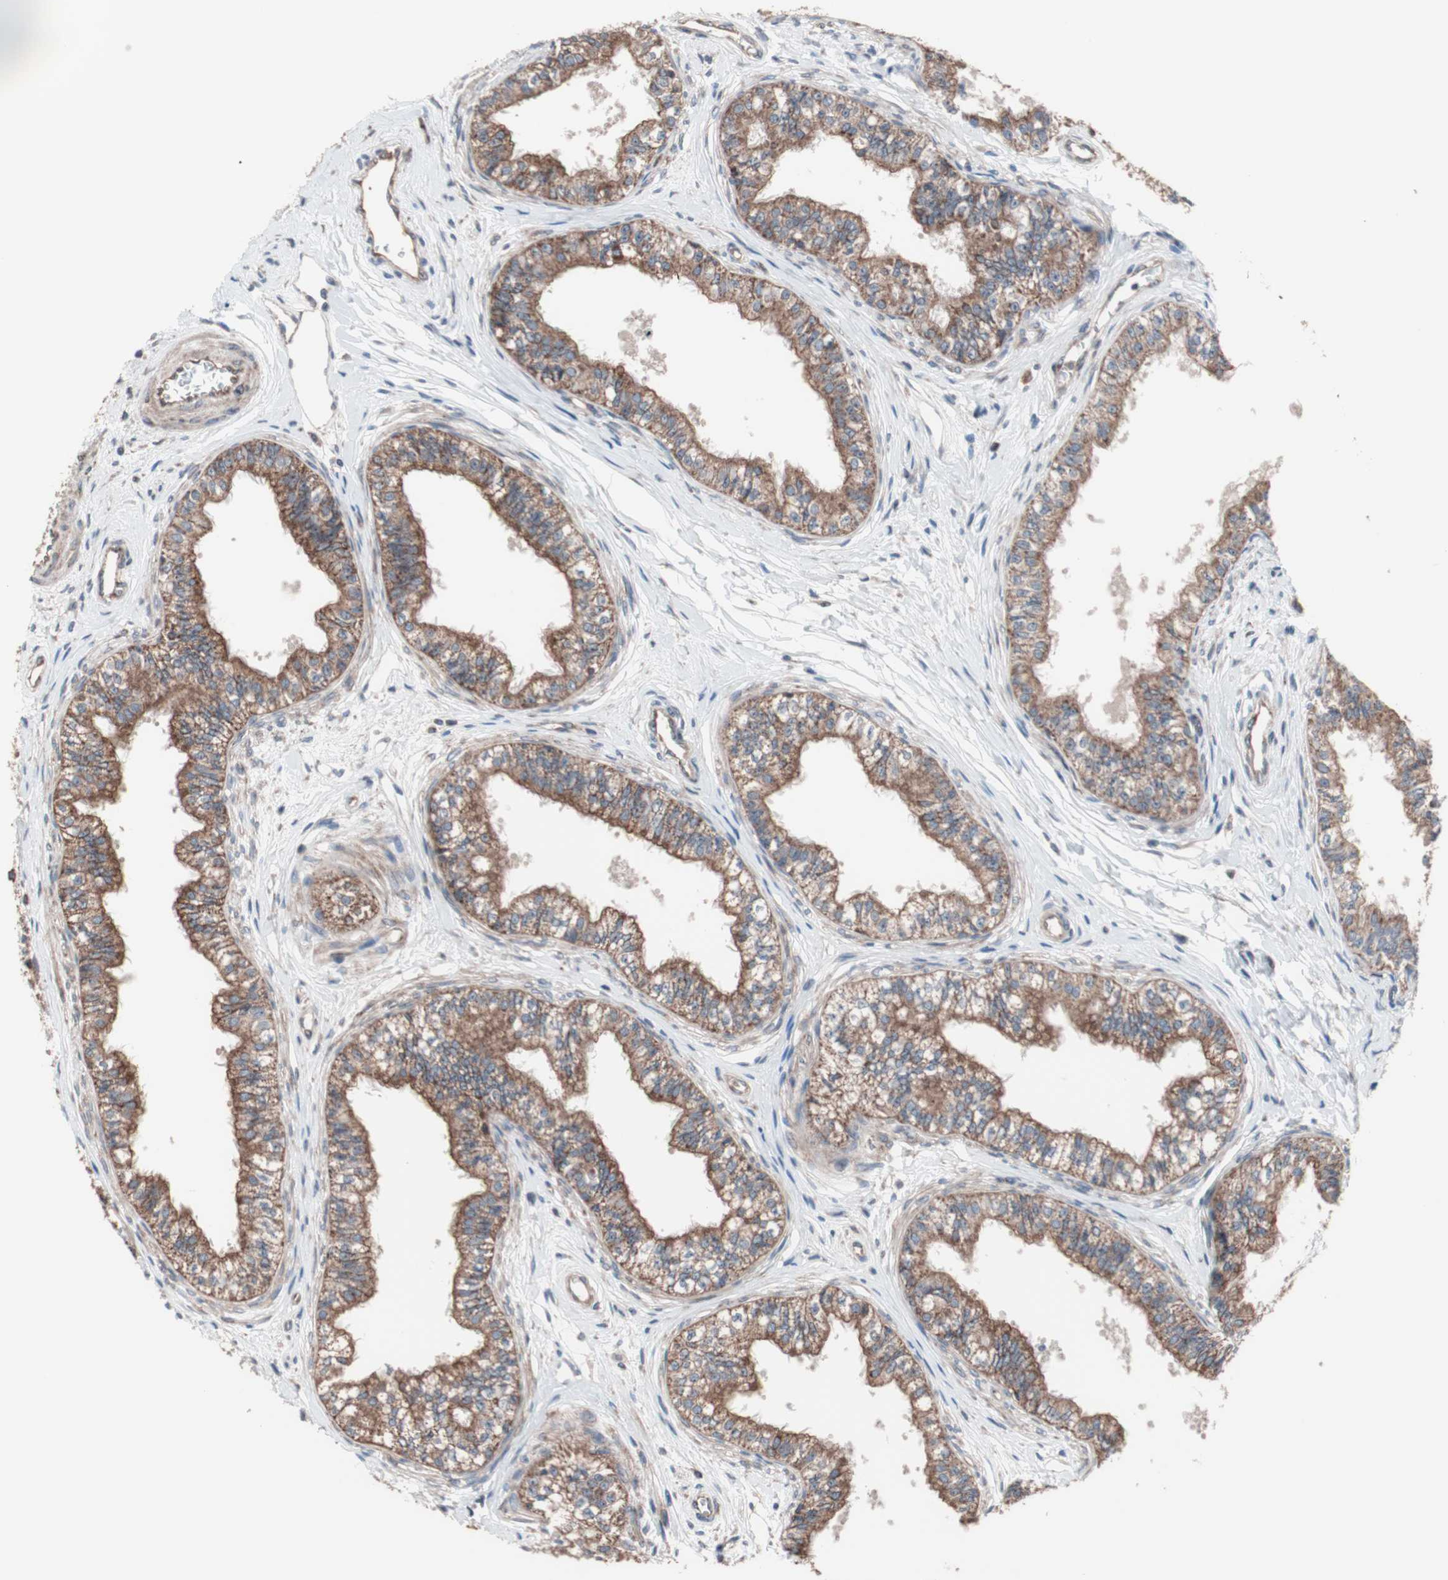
{"staining": {"intensity": "moderate", "quantity": ">75%", "location": "cytoplasmic/membranous"}, "tissue": "epididymis", "cell_type": "Glandular cells", "image_type": "normal", "snomed": [{"axis": "morphology", "description": "Normal tissue, NOS"}, {"axis": "morphology", "description": "Adenocarcinoma, metastatic, NOS"}, {"axis": "topography", "description": "Testis"}, {"axis": "topography", "description": "Epididymis"}], "caption": "An IHC histopathology image of benign tissue is shown. Protein staining in brown labels moderate cytoplasmic/membranous positivity in epididymis within glandular cells. The protein is stained brown, and the nuclei are stained in blue (DAB IHC with brightfield microscopy, high magnification).", "gene": "CTTNBP2NL", "patient": {"sex": "male", "age": 26}}